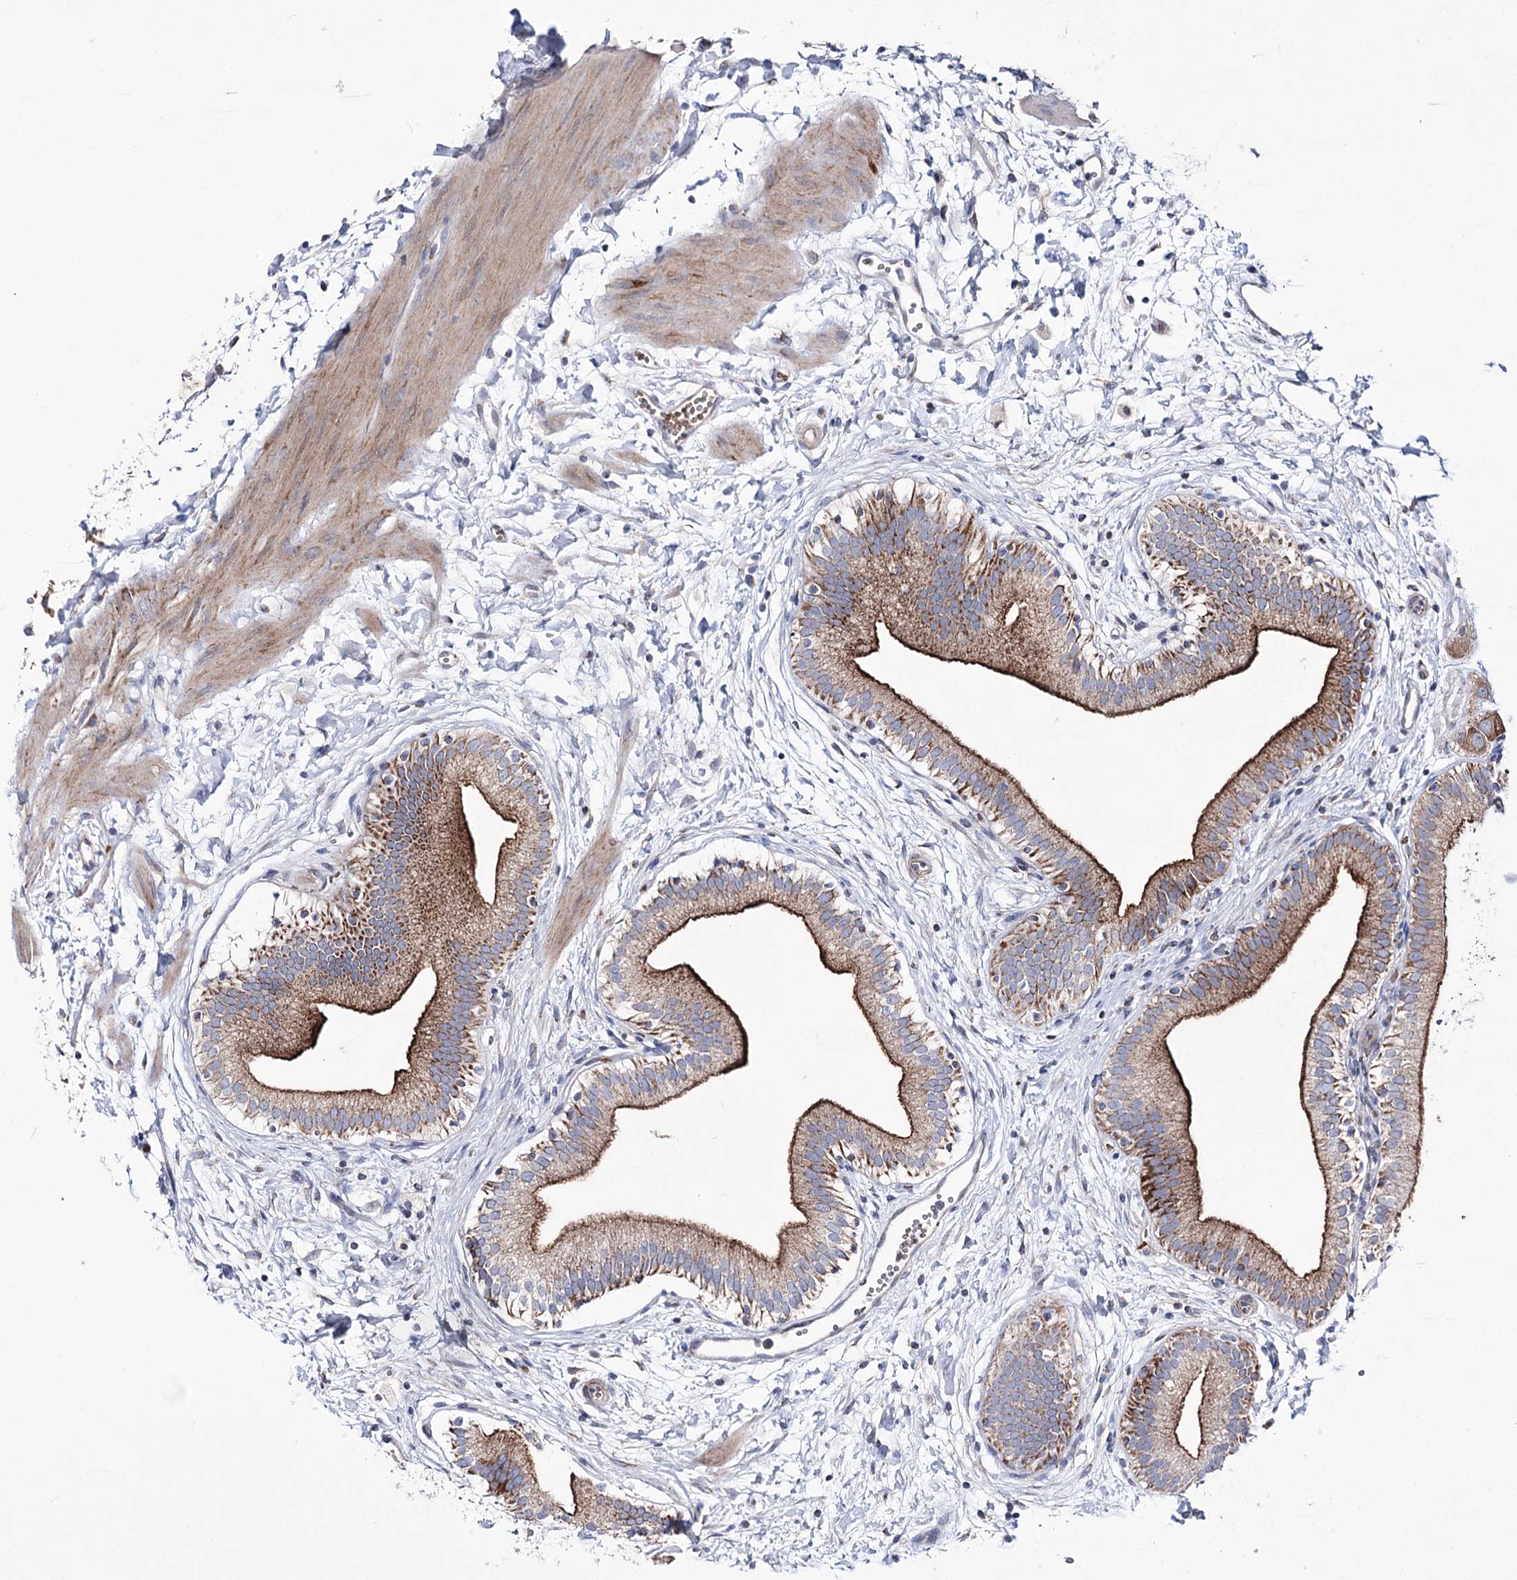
{"staining": {"intensity": "strong", "quantity": ">75%", "location": "cytoplasmic/membranous"}, "tissue": "gallbladder", "cell_type": "Glandular cells", "image_type": "normal", "snomed": [{"axis": "morphology", "description": "Normal tissue, NOS"}, {"axis": "topography", "description": "Gallbladder"}], "caption": "Glandular cells show strong cytoplasmic/membranous expression in approximately >75% of cells in normal gallbladder. The staining is performed using DAB (3,3'-diaminobenzidine) brown chromogen to label protein expression. The nuclei are counter-stained blue using hematoxylin.", "gene": "OSBPL5", "patient": {"sex": "male", "age": 55}}